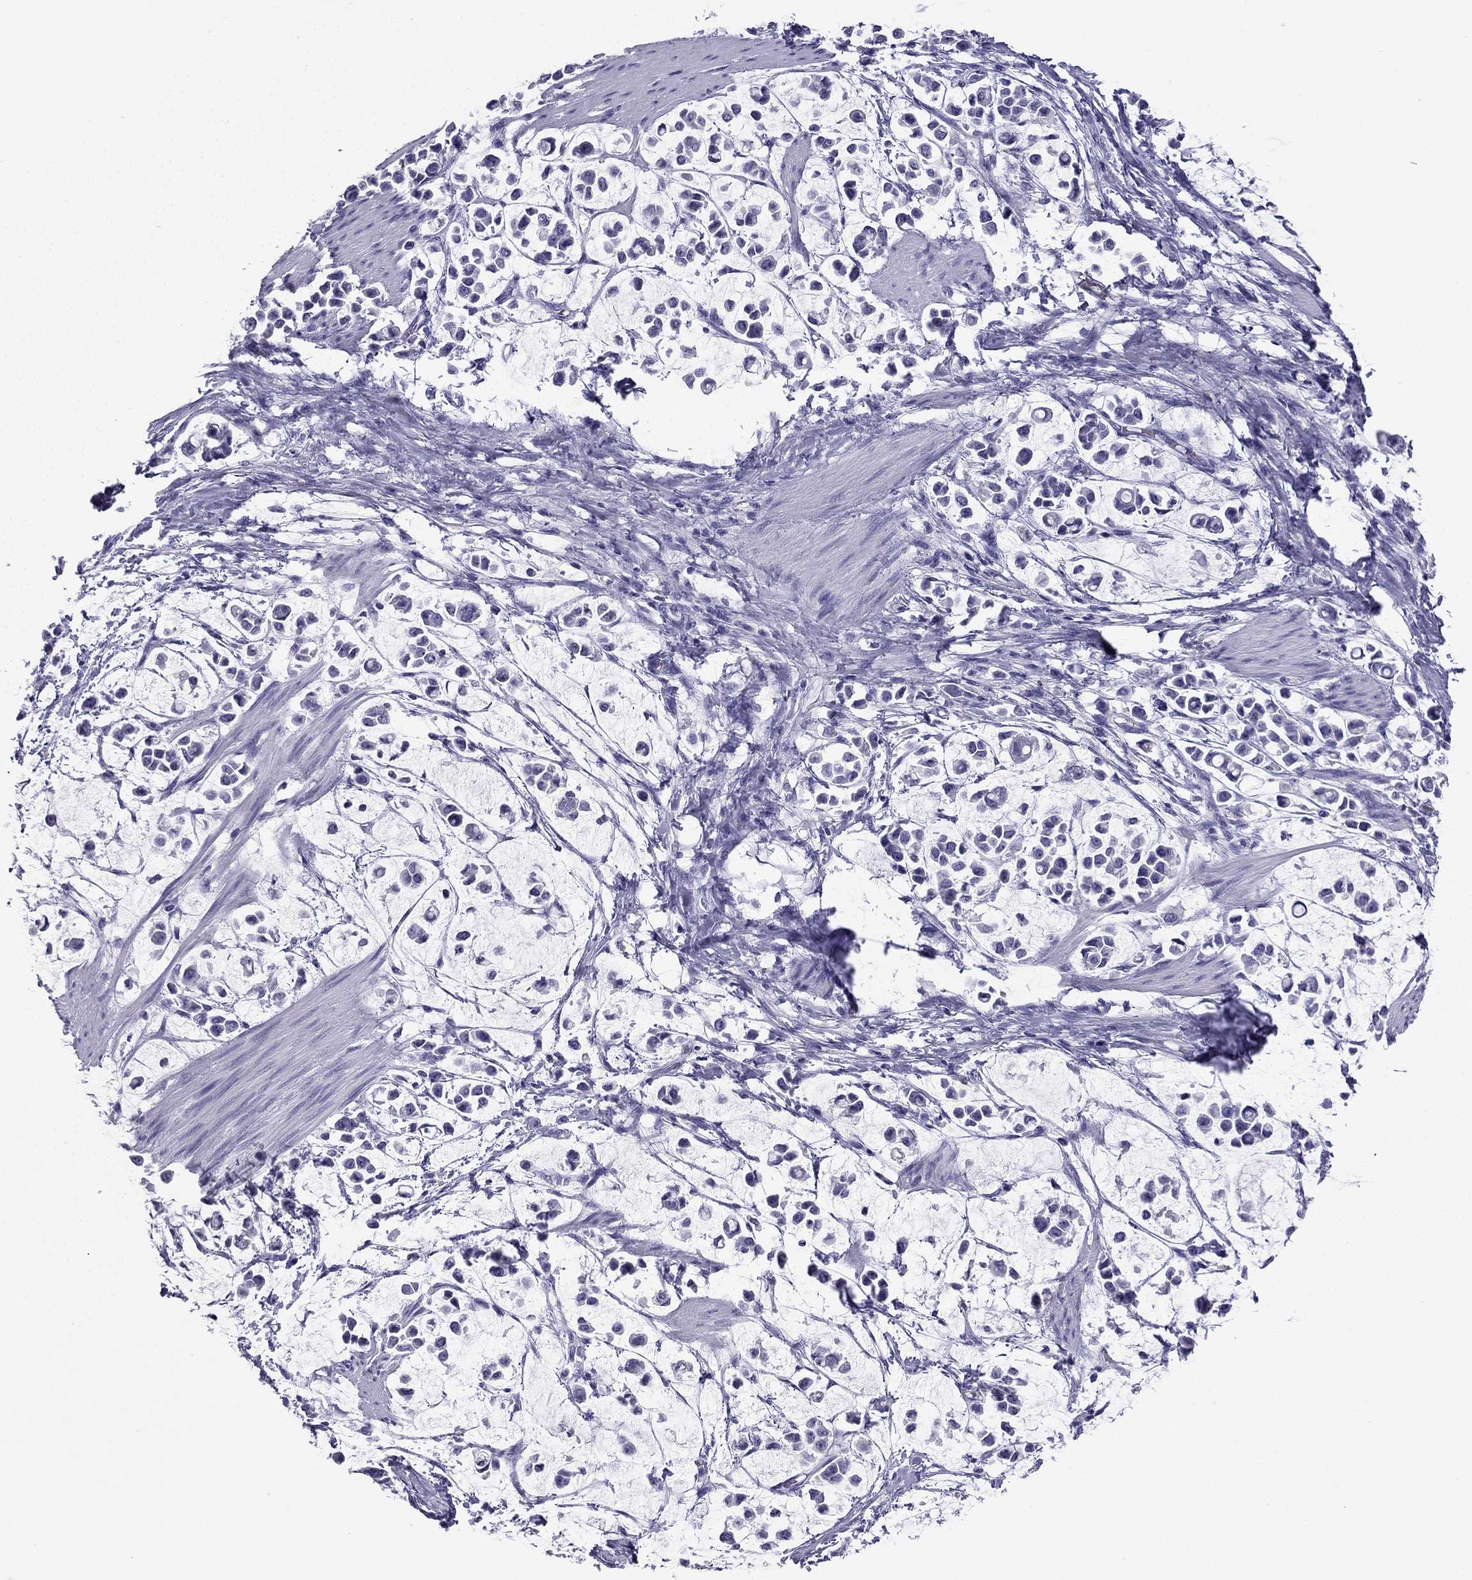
{"staining": {"intensity": "negative", "quantity": "none", "location": "none"}, "tissue": "stomach cancer", "cell_type": "Tumor cells", "image_type": "cancer", "snomed": [{"axis": "morphology", "description": "Adenocarcinoma, NOS"}, {"axis": "topography", "description": "Stomach"}], "caption": "Protein analysis of stomach cancer (adenocarcinoma) shows no significant staining in tumor cells. The staining was performed using DAB (3,3'-diaminobenzidine) to visualize the protein expression in brown, while the nuclei were stained in blue with hematoxylin (Magnification: 20x).", "gene": "NPTX1", "patient": {"sex": "male", "age": 82}}